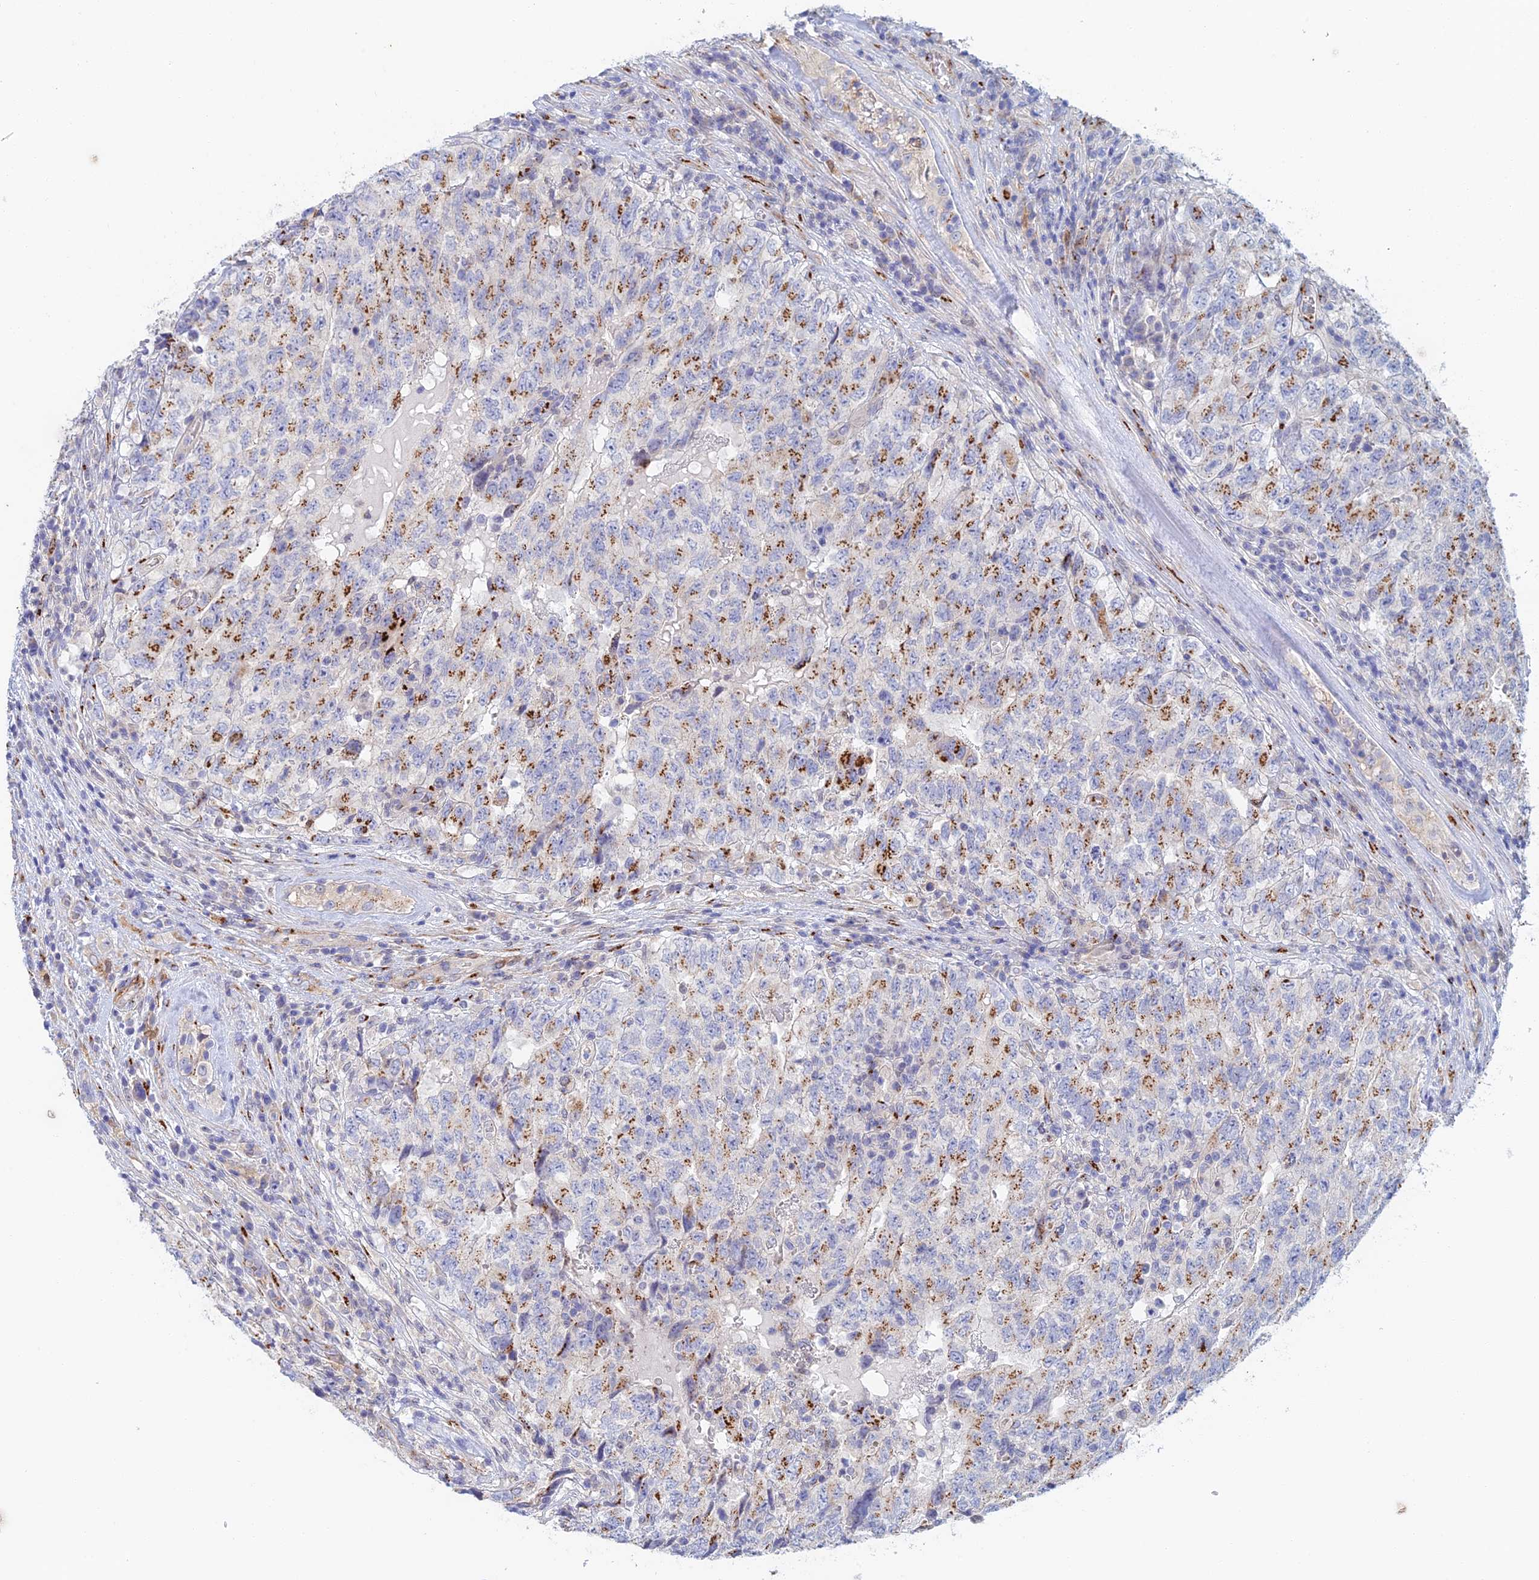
{"staining": {"intensity": "strong", "quantity": "25%-75%", "location": "cytoplasmic/membranous"}, "tissue": "testis cancer", "cell_type": "Tumor cells", "image_type": "cancer", "snomed": [{"axis": "morphology", "description": "Carcinoma, Embryonal, NOS"}, {"axis": "topography", "description": "Testis"}], "caption": "Strong cytoplasmic/membranous expression is present in approximately 25%-75% of tumor cells in testis cancer.", "gene": "SLC24A3", "patient": {"sex": "male", "age": 34}}